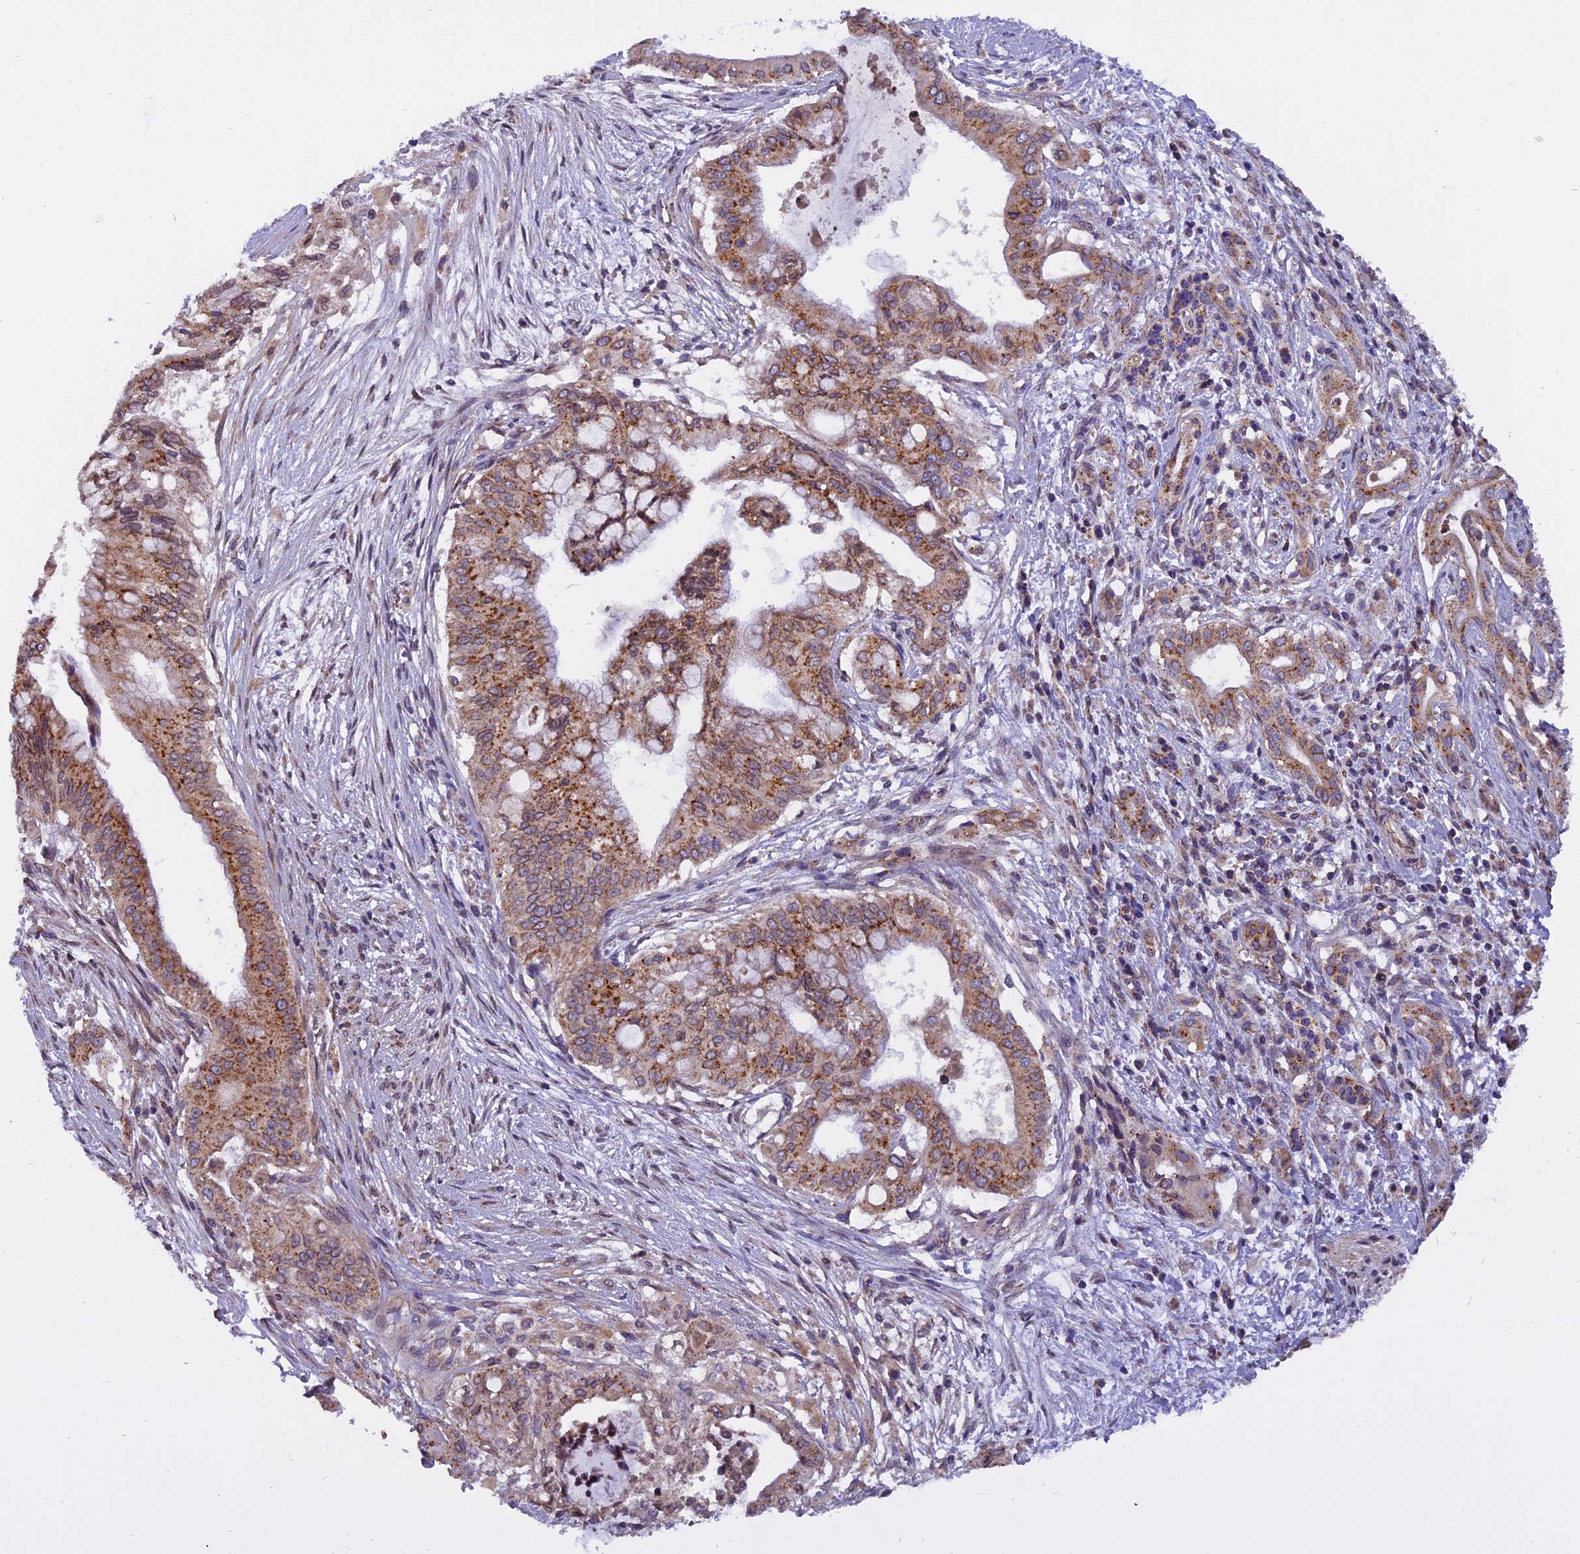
{"staining": {"intensity": "moderate", "quantity": ">75%", "location": "cytoplasmic/membranous"}, "tissue": "pancreatic cancer", "cell_type": "Tumor cells", "image_type": "cancer", "snomed": [{"axis": "morphology", "description": "Adenocarcinoma, NOS"}, {"axis": "topography", "description": "Pancreas"}], "caption": "Pancreatic adenocarcinoma was stained to show a protein in brown. There is medium levels of moderate cytoplasmic/membranous staining in approximately >75% of tumor cells. The staining was performed using DAB to visualize the protein expression in brown, while the nuclei were stained in blue with hematoxylin (Magnification: 20x).", "gene": "CHMP2A", "patient": {"sex": "male", "age": 46}}